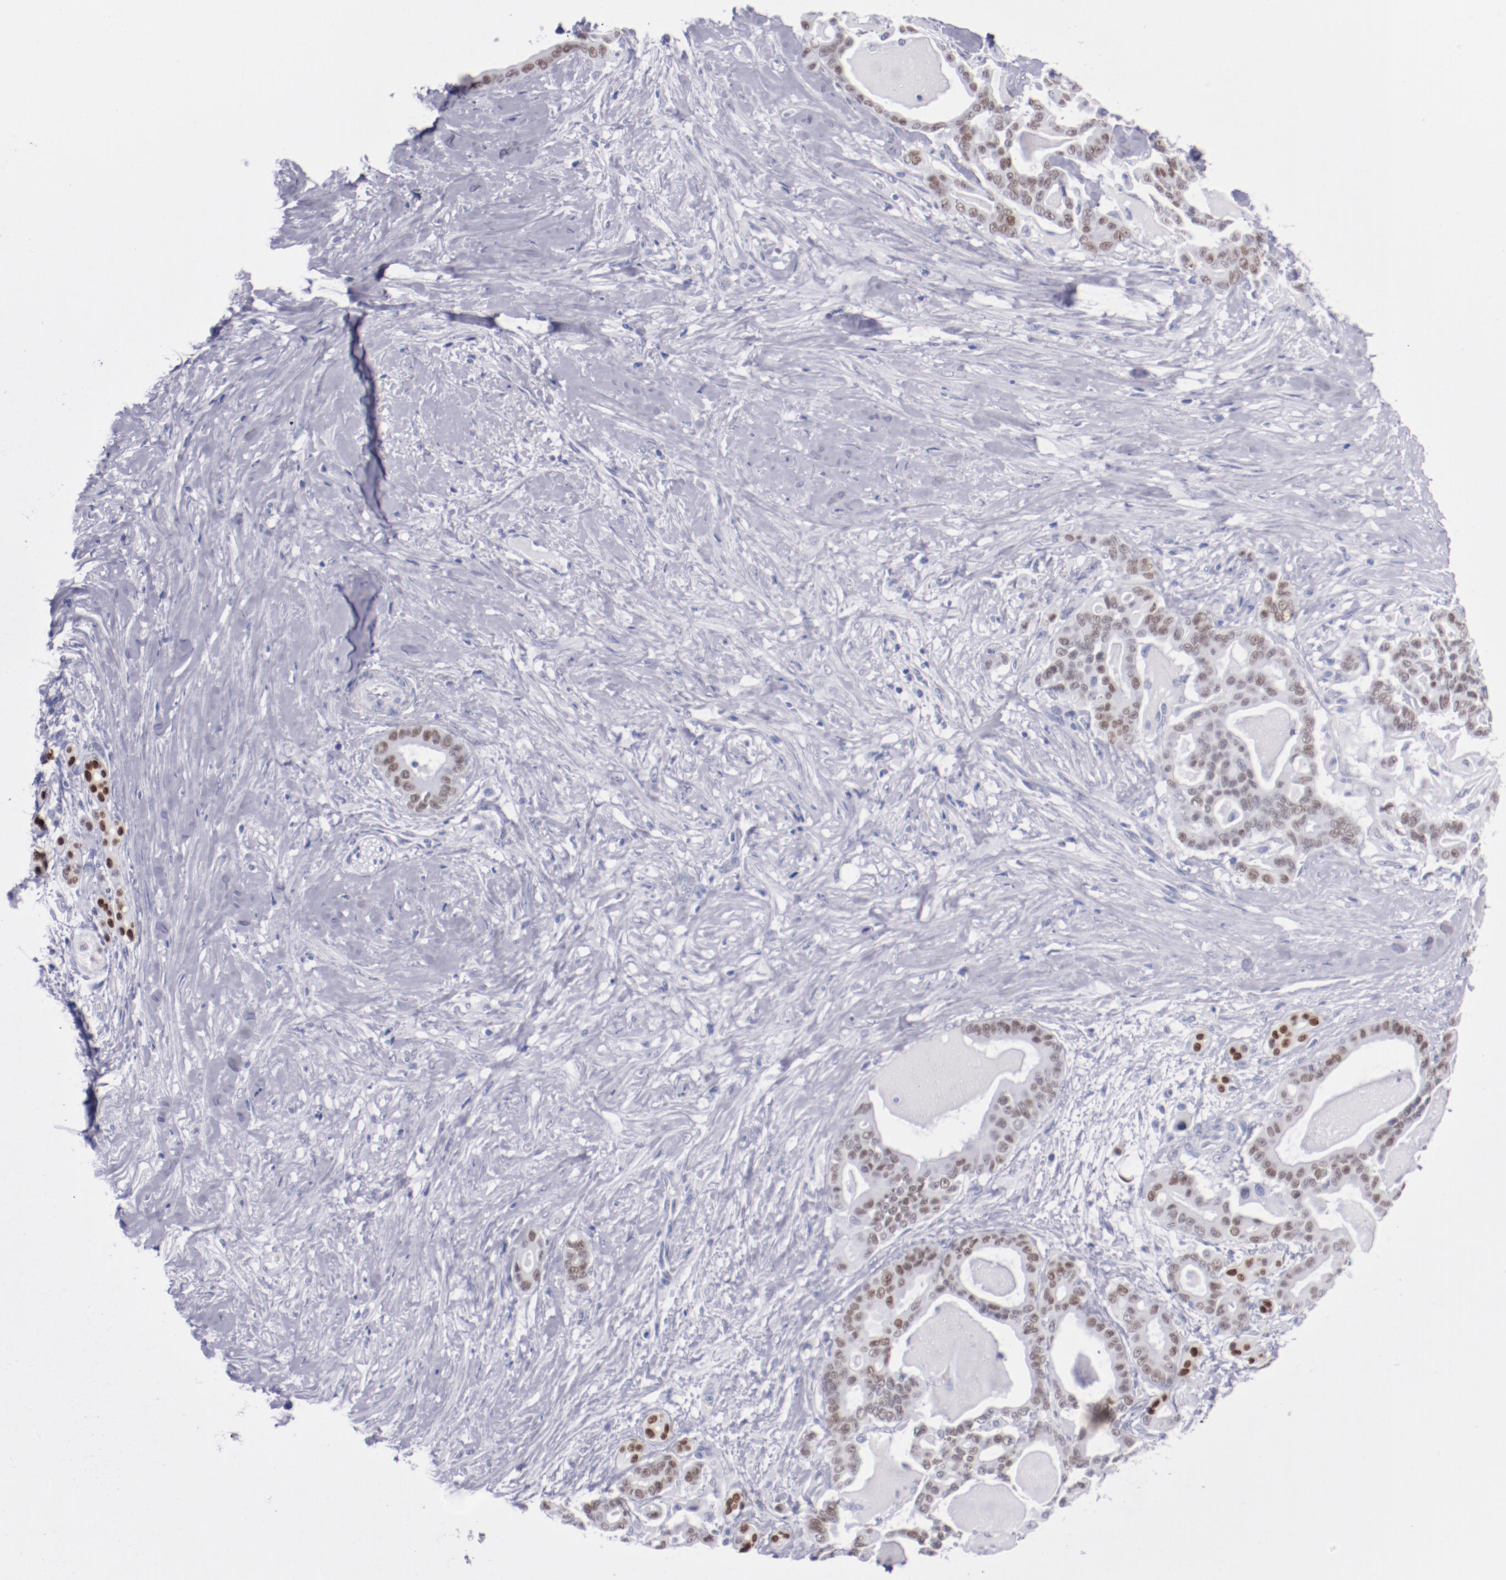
{"staining": {"intensity": "moderate", "quantity": "25%-75%", "location": "nuclear"}, "tissue": "pancreatic cancer", "cell_type": "Tumor cells", "image_type": "cancer", "snomed": [{"axis": "morphology", "description": "Adenocarcinoma, NOS"}, {"axis": "topography", "description": "Pancreas"}], "caption": "DAB (3,3'-diaminobenzidine) immunohistochemical staining of pancreatic adenocarcinoma demonstrates moderate nuclear protein staining in approximately 25%-75% of tumor cells.", "gene": "HNF1B", "patient": {"sex": "male", "age": 63}}